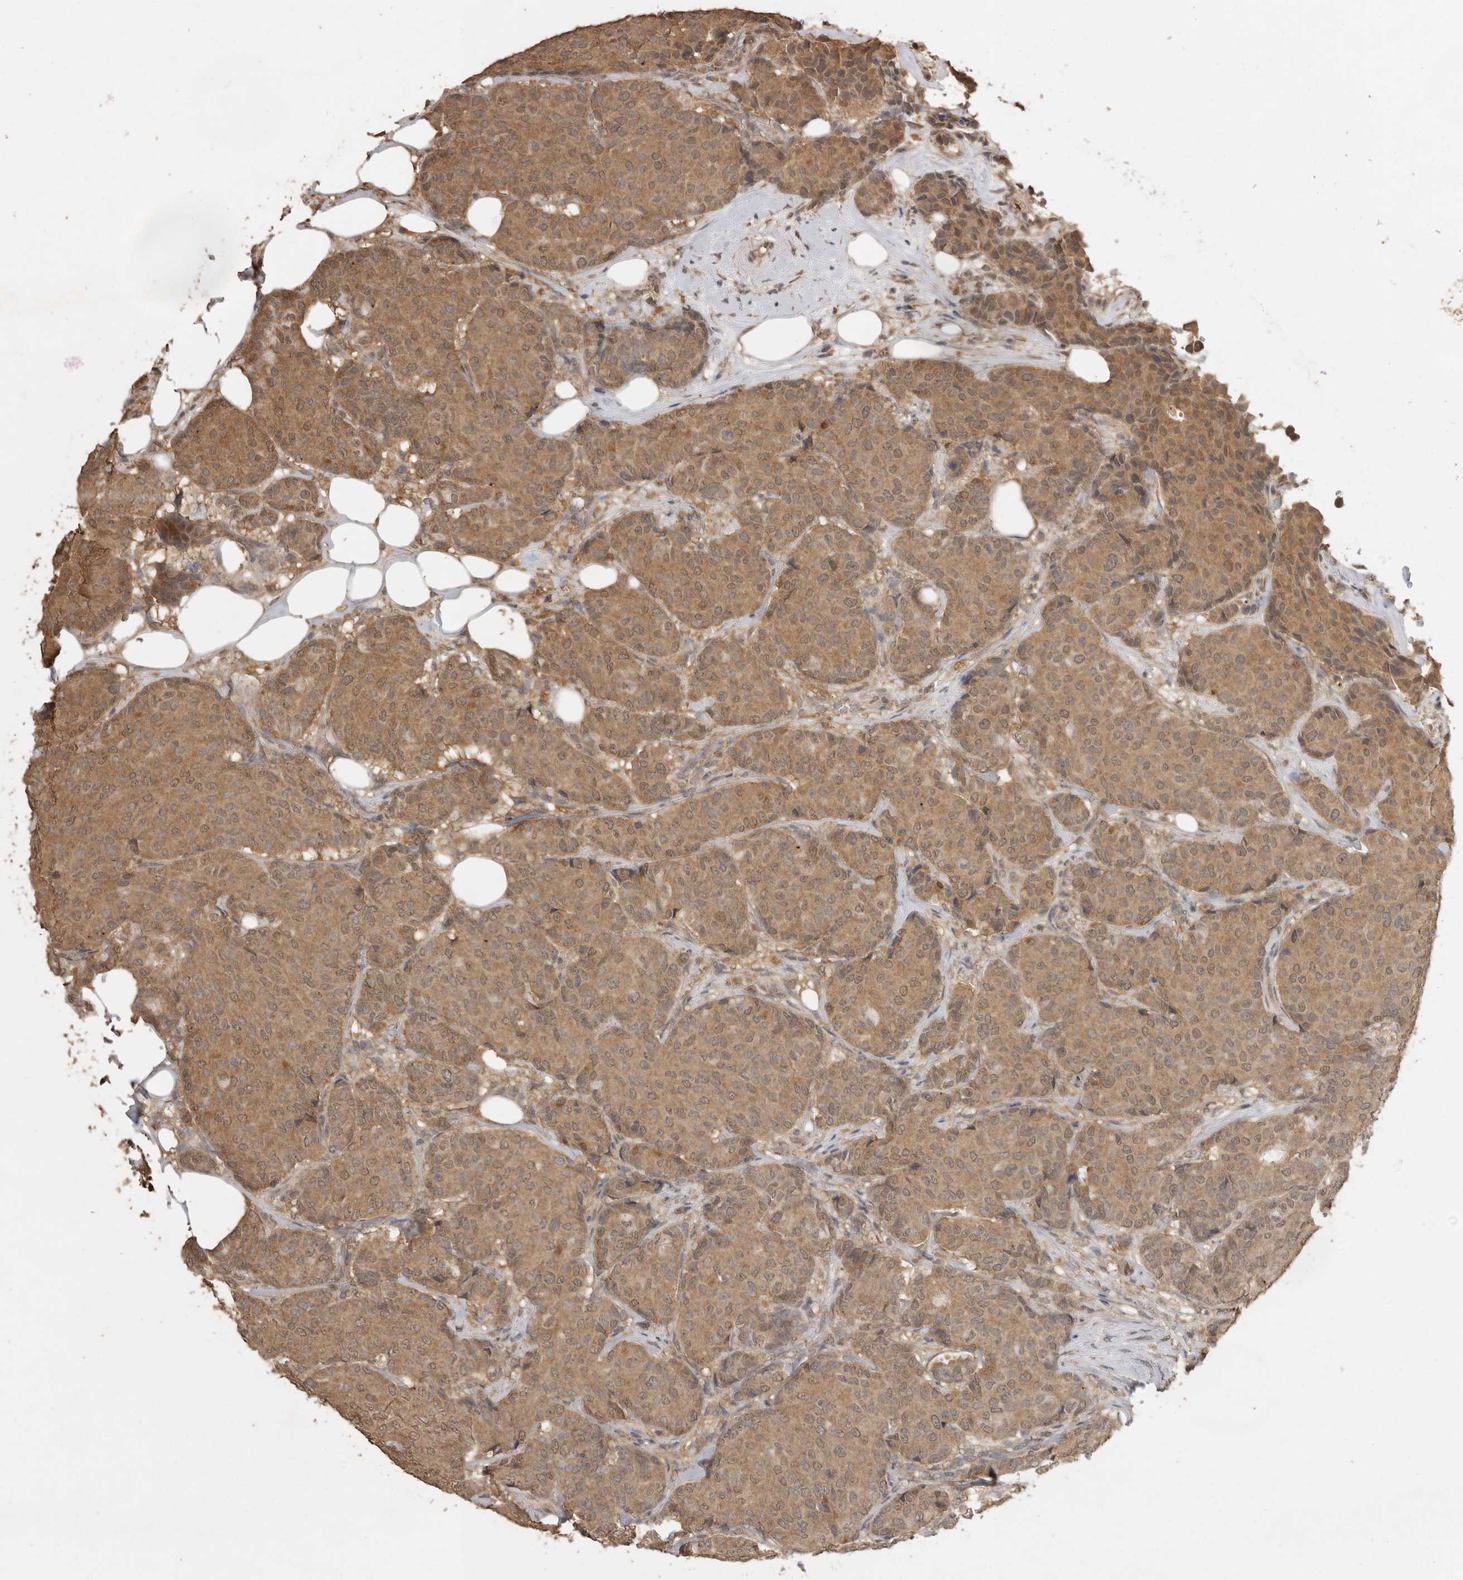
{"staining": {"intensity": "moderate", "quantity": ">75%", "location": "cytoplasmic/membranous,nuclear"}, "tissue": "breast cancer", "cell_type": "Tumor cells", "image_type": "cancer", "snomed": [{"axis": "morphology", "description": "Duct carcinoma"}, {"axis": "topography", "description": "Breast"}], "caption": "Protein expression analysis of intraductal carcinoma (breast) displays moderate cytoplasmic/membranous and nuclear expression in about >75% of tumor cells.", "gene": "JAG2", "patient": {"sex": "female", "age": 75}}